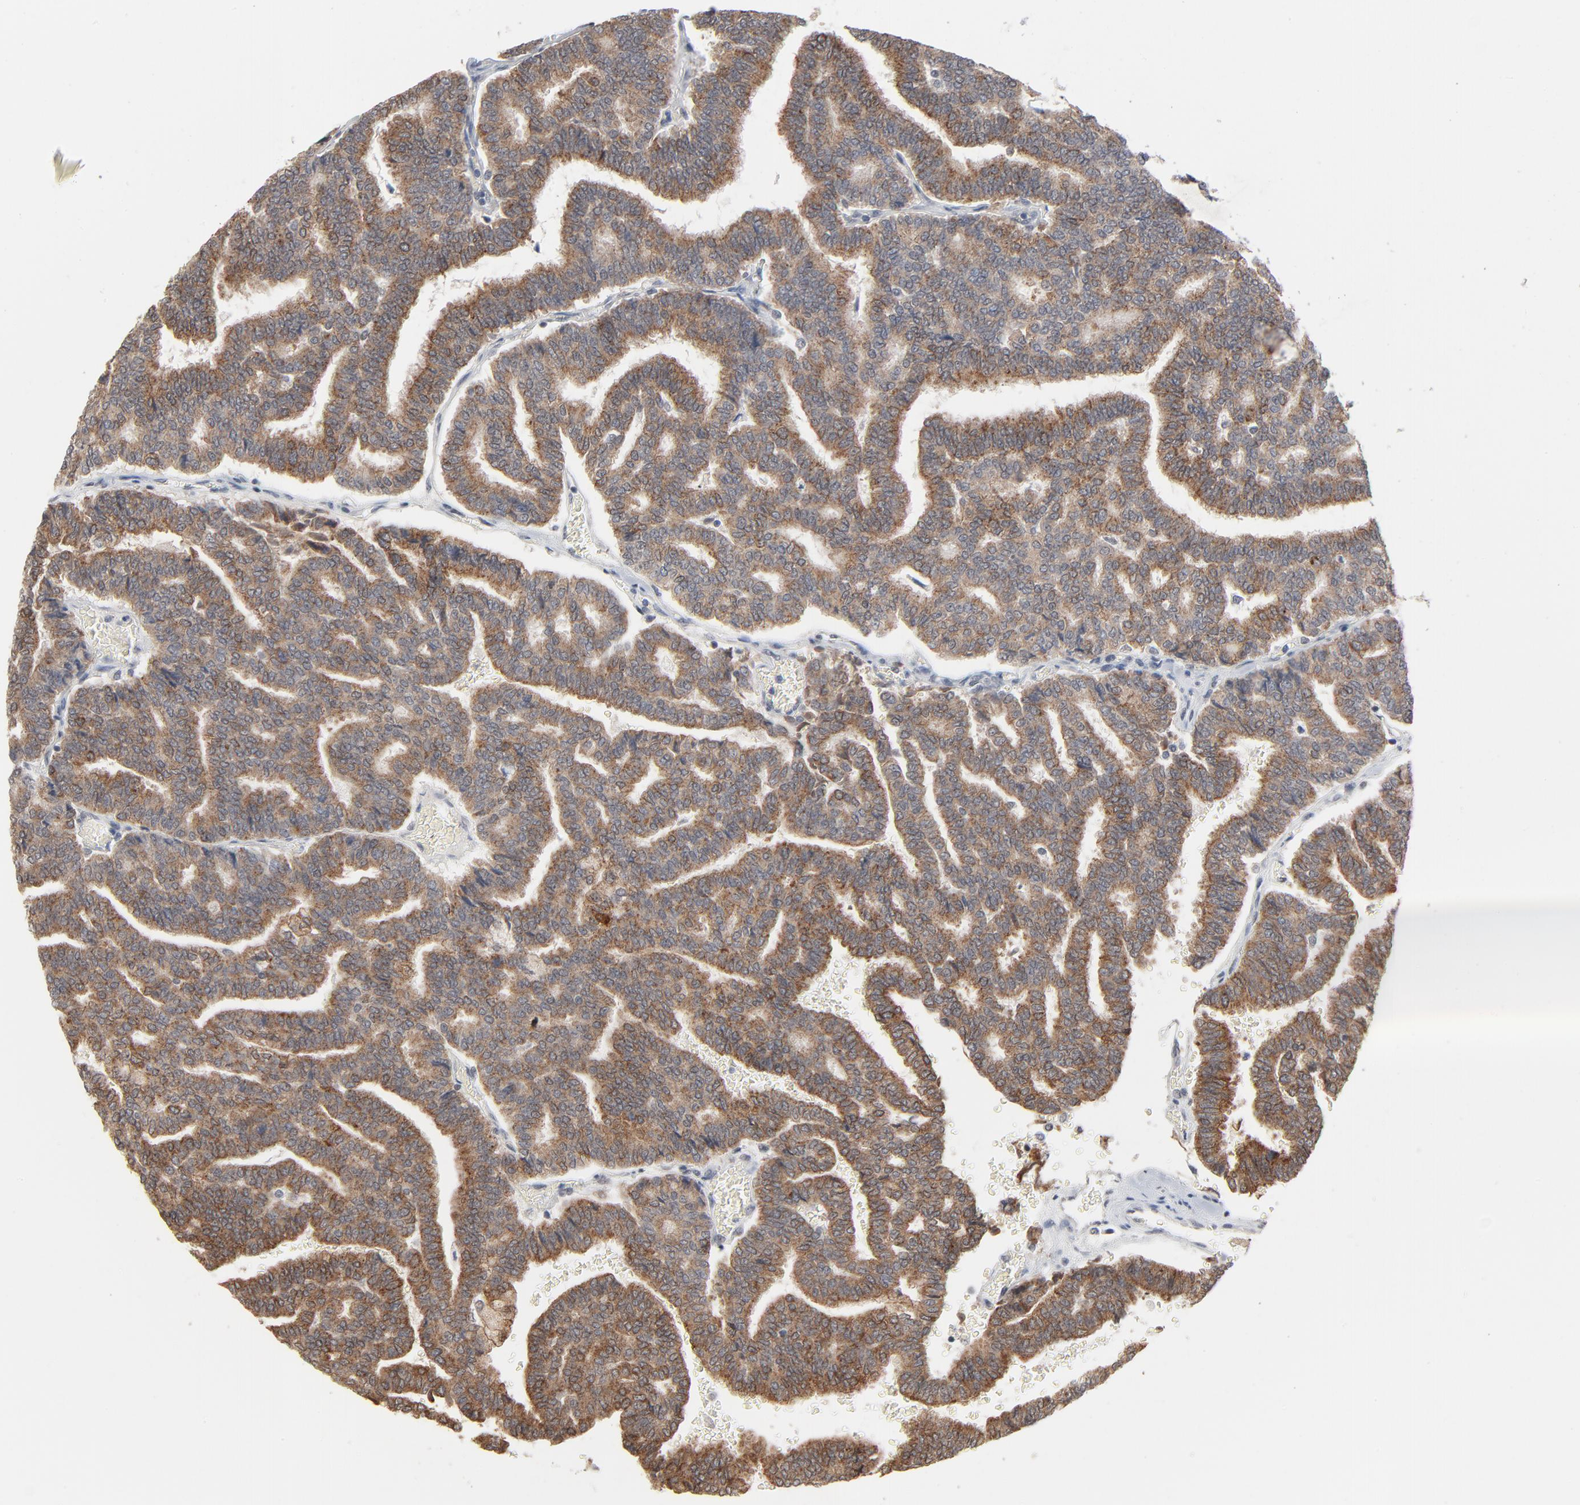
{"staining": {"intensity": "moderate", "quantity": ">75%", "location": "cytoplasmic/membranous"}, "tissue": "thyroid cancer", "cell_type": "Tumor cells", "image_type": "cancer", "snomed": [{"axis": "morphology", "description": "Papillary adenocarcinoma, NOS"}, {"axis": "topography", "description": "Thyroid gland"}], "caption": "Human thyroid papillary adenocarcinoma stained for a protein (brown) demonstrates moderate cytoplasmic/membranous positive positivity in approximately >75% of tumor cells.", "gene": "ITPR3", "patient": {"sex": "female", "age": 35}}